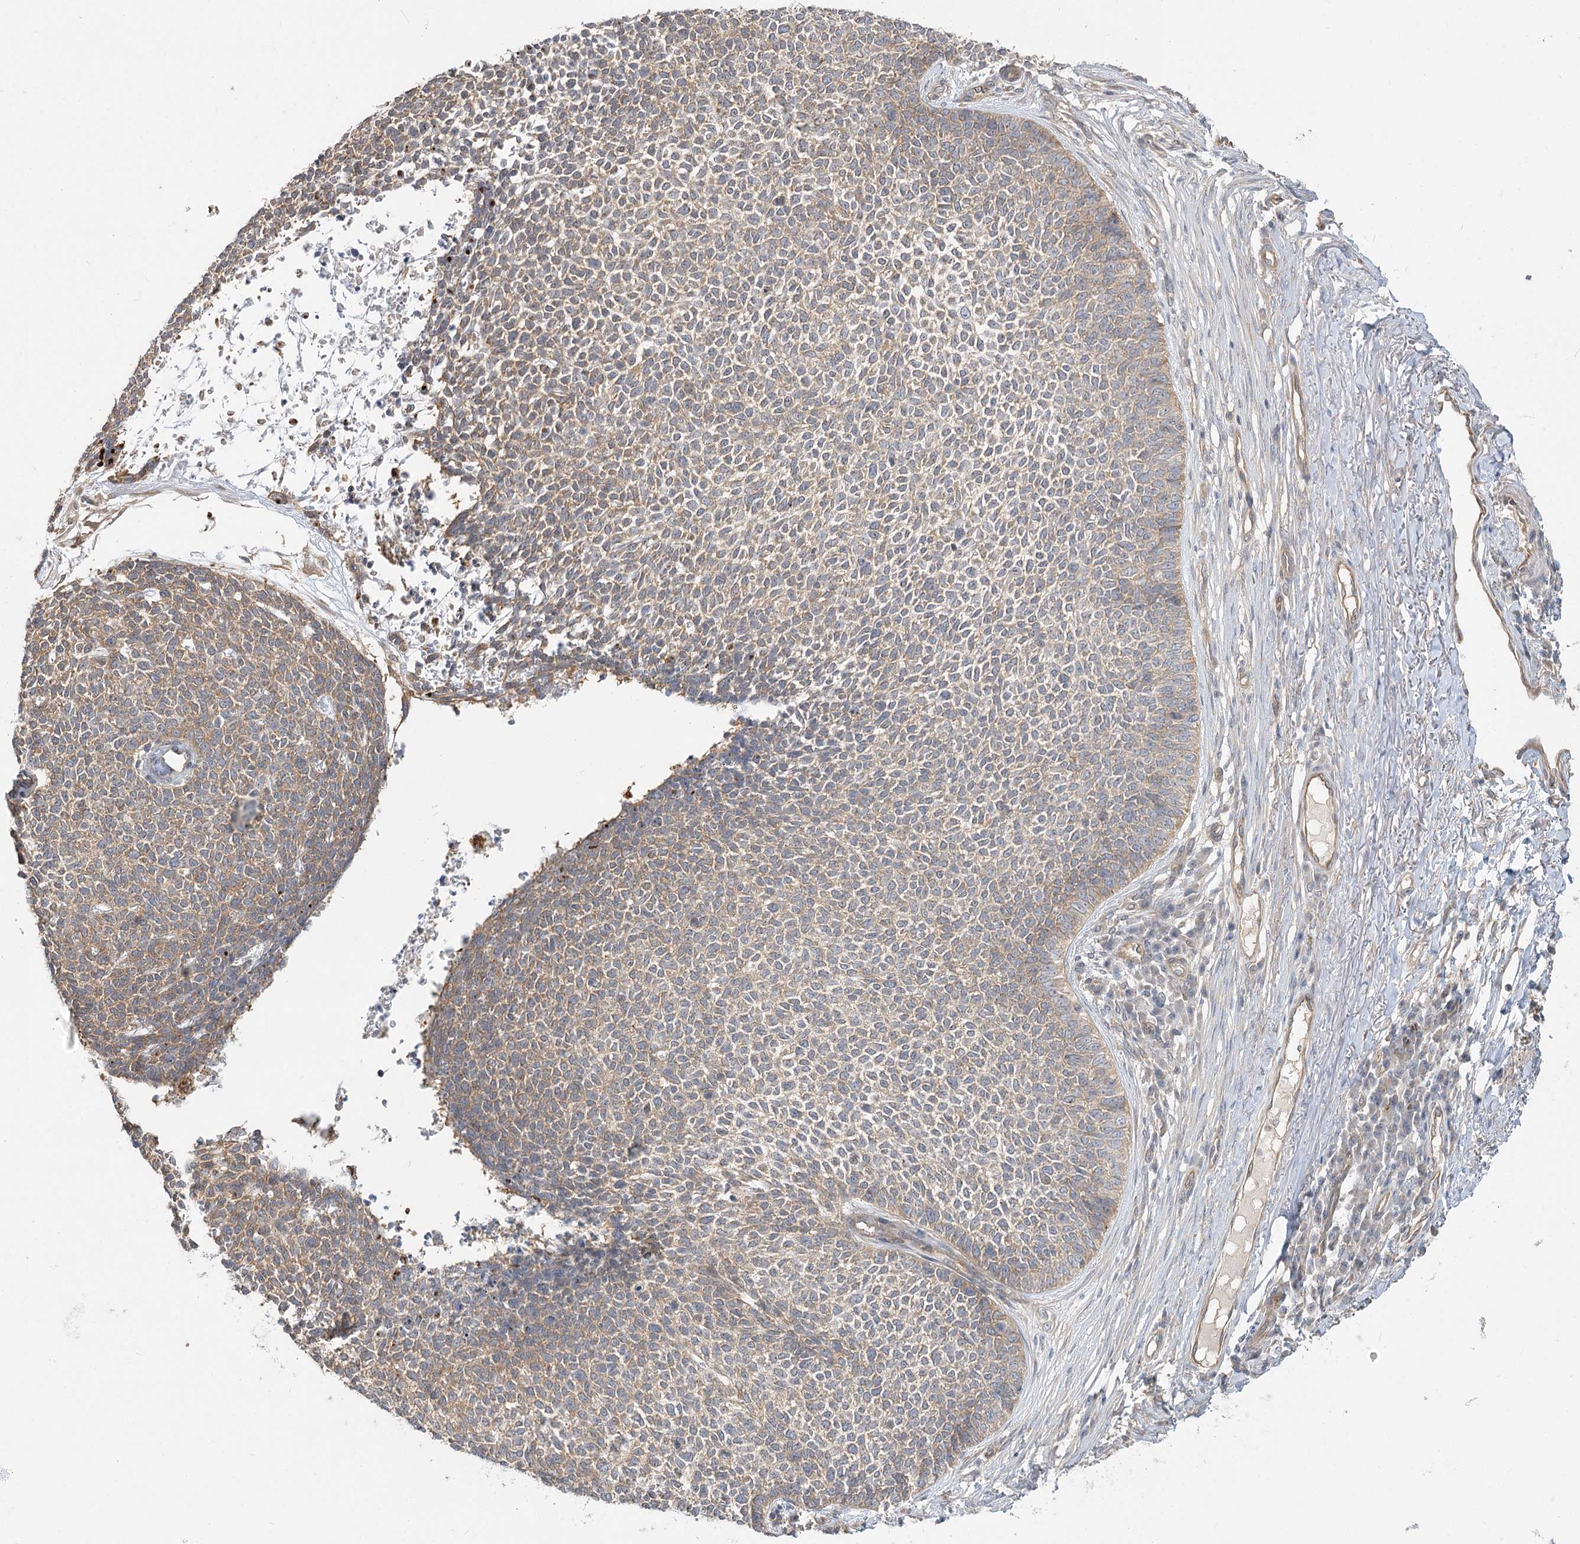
{"staining": {"intensity": "weak", "quantity": ">75%", "location": "cytoplasmic/membranous"}, "tissue": "skin cancer", "cell_type": "Tumor cells", "image_type": "cancer", "snomed": [{"axis": "morphology", "description": "Basal cell carcinoma"}, {"axis": "topography", "description": "Skin"}], "caption": "A brown stain shows weak cytoplasmic/membranous positivity of a protein in human skin basal cell carcinoma tumor cells.", "gene": "GUCY2C", "patient": {"sex": "female", "age": 84}}